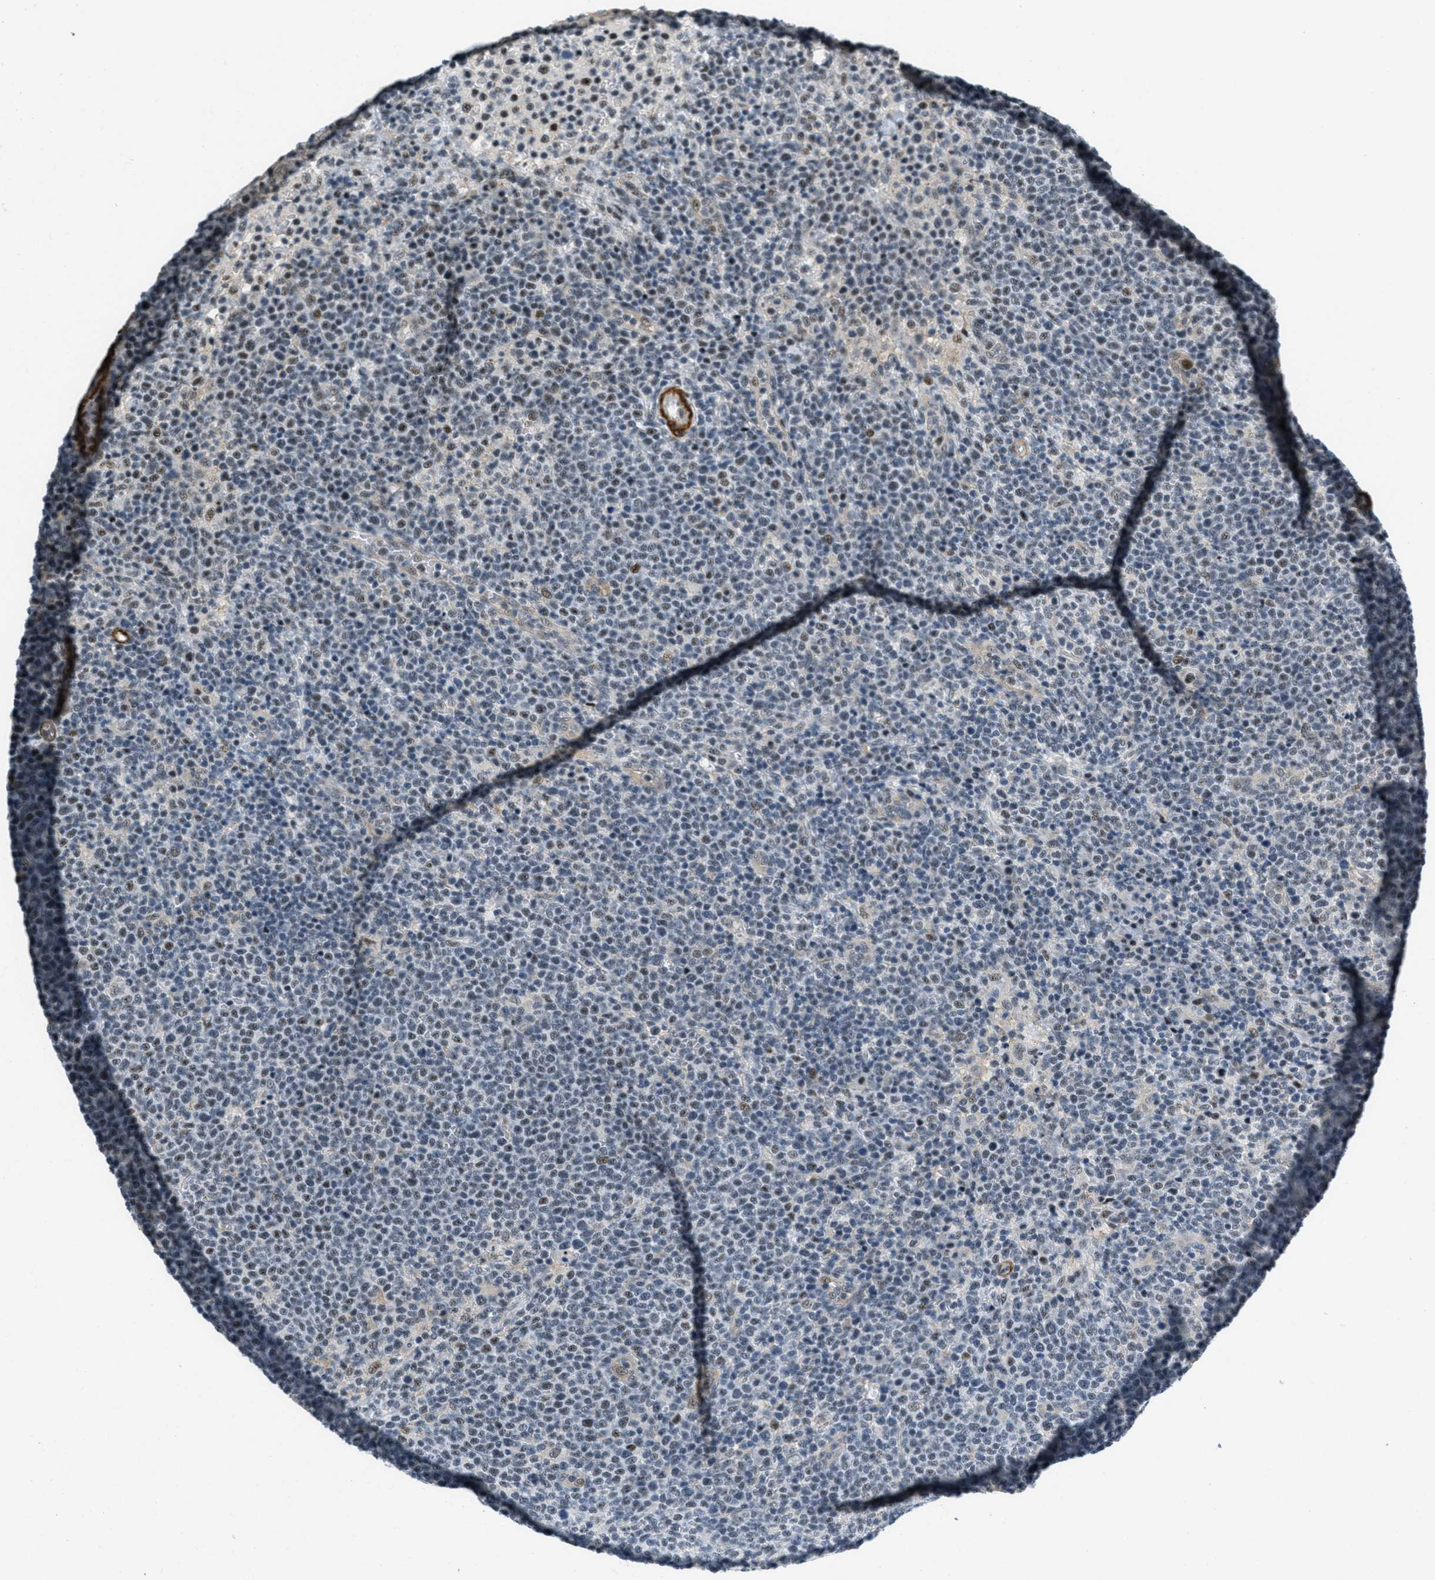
{"staining": {"intensity": "moderate", "quantity": "<25%", "location": "nuclear"}, "tissue": "lymphoma", "cell_type": "Tumor cells", "image_type": "cancer", "snomed": [{"axis": "morphology", "description": "Malignant lymphoma, non-Hodgkin's type, High grade"}, {"axis": "topography", "description": "Lymph node"}], "caption": "A brown stain shows moderate nuclear staining of a protein in human lymphoma tumor cells. (Stains: DAB (3,3'-diaminobenzidine) in brown, nuclei in blue, Microscopy: brightfield microscopy at high magnification).", "gene": "ZDHHC23", "patient": {"sex": "male", "age": 61}}